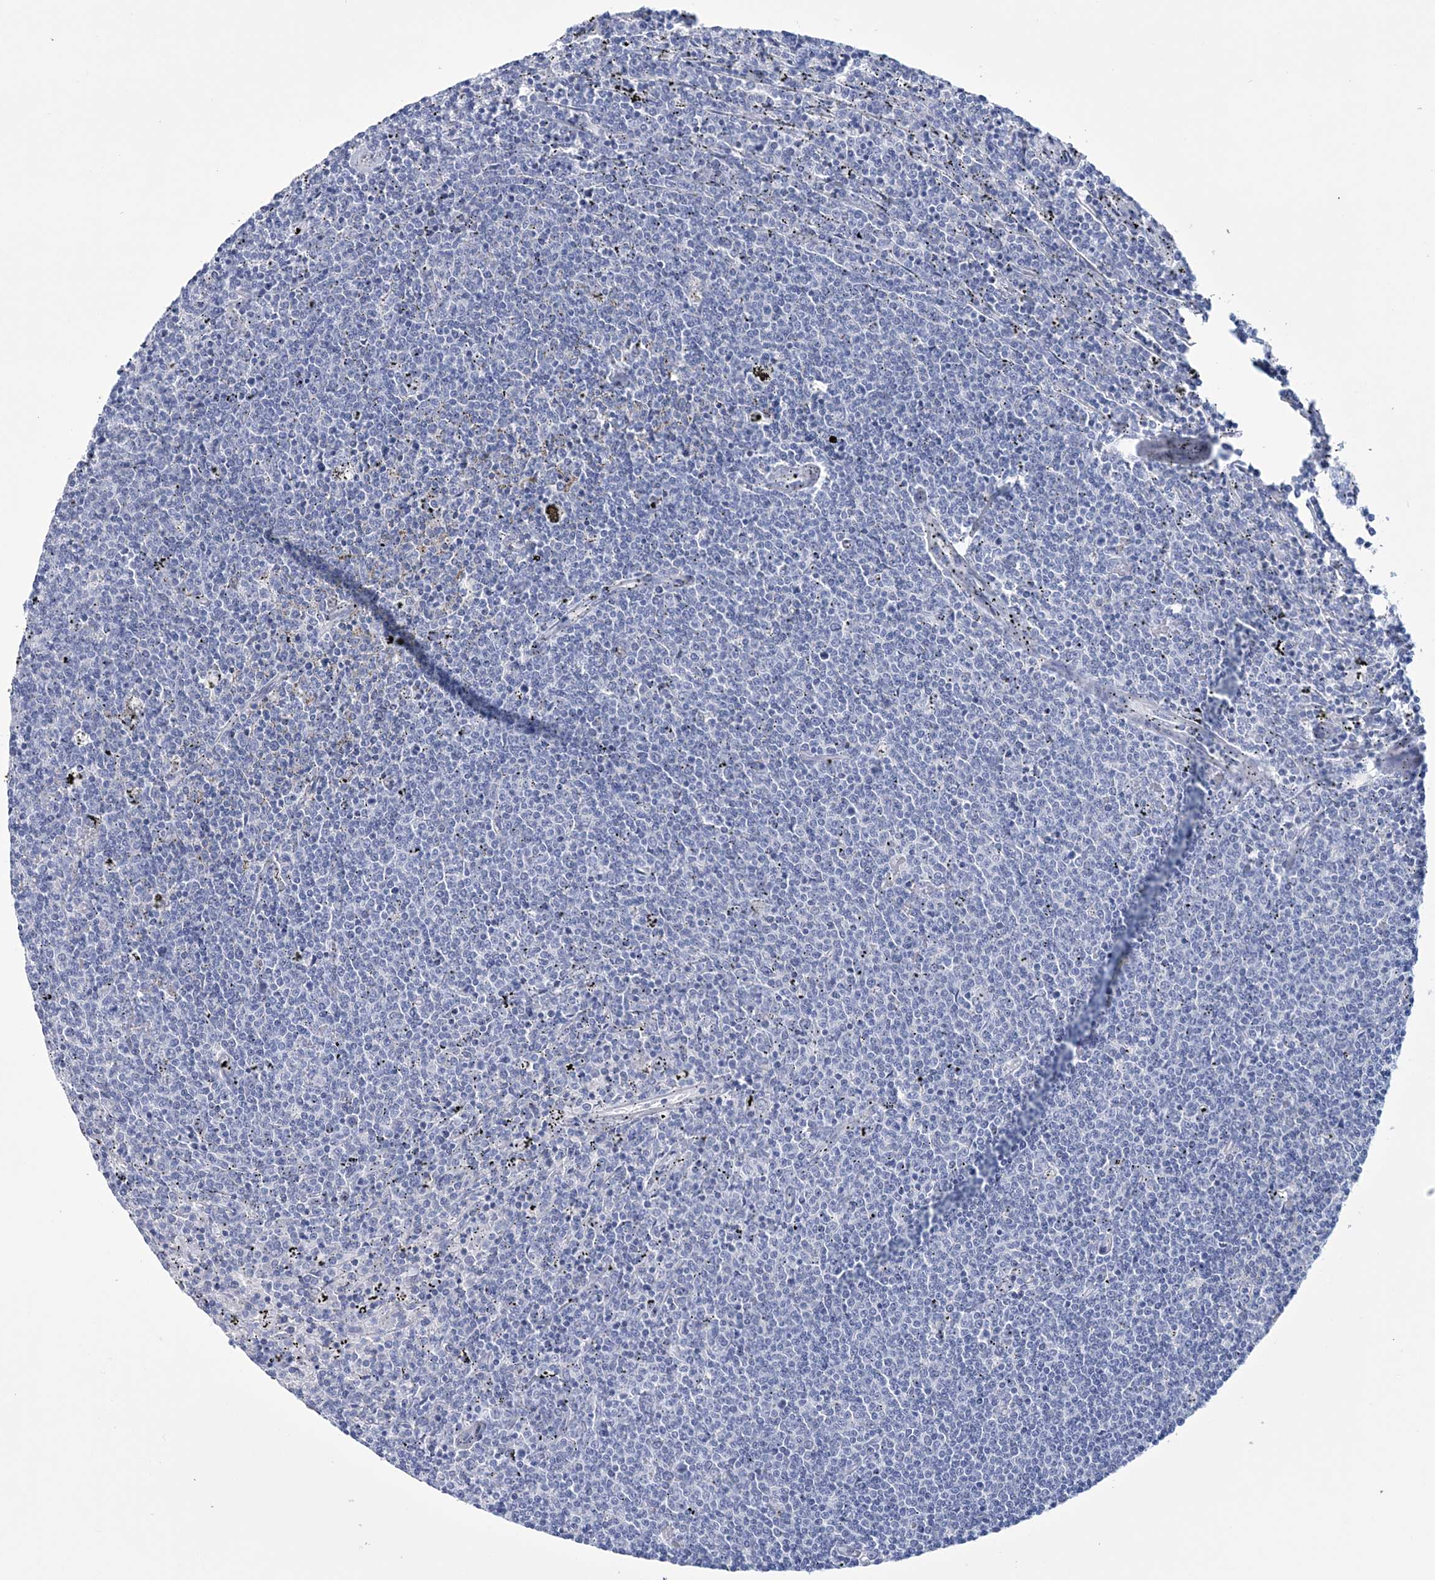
{"staining": {"intensity": "negative", "quantity": "none", "location": "none"}, "tissue": "lymphoma", "cell_type": "Tumor cells", "image_type": "cancer", "snomed": [{"axis": "morphology", "description": "Malignant lymphoma, non-Hodgkin's type, Low grade"}, {"axis": "topography", "description": "Spleen"}], "caption": "Immunohistochemistry of human malignant lymphoma, non-Hodgkin's type (low-grade) demonstrates no expression in tumor cells. Nuclei are stained in blue.", "gene": "DPCD", "patient": {"sex": "female", "age": 50}}